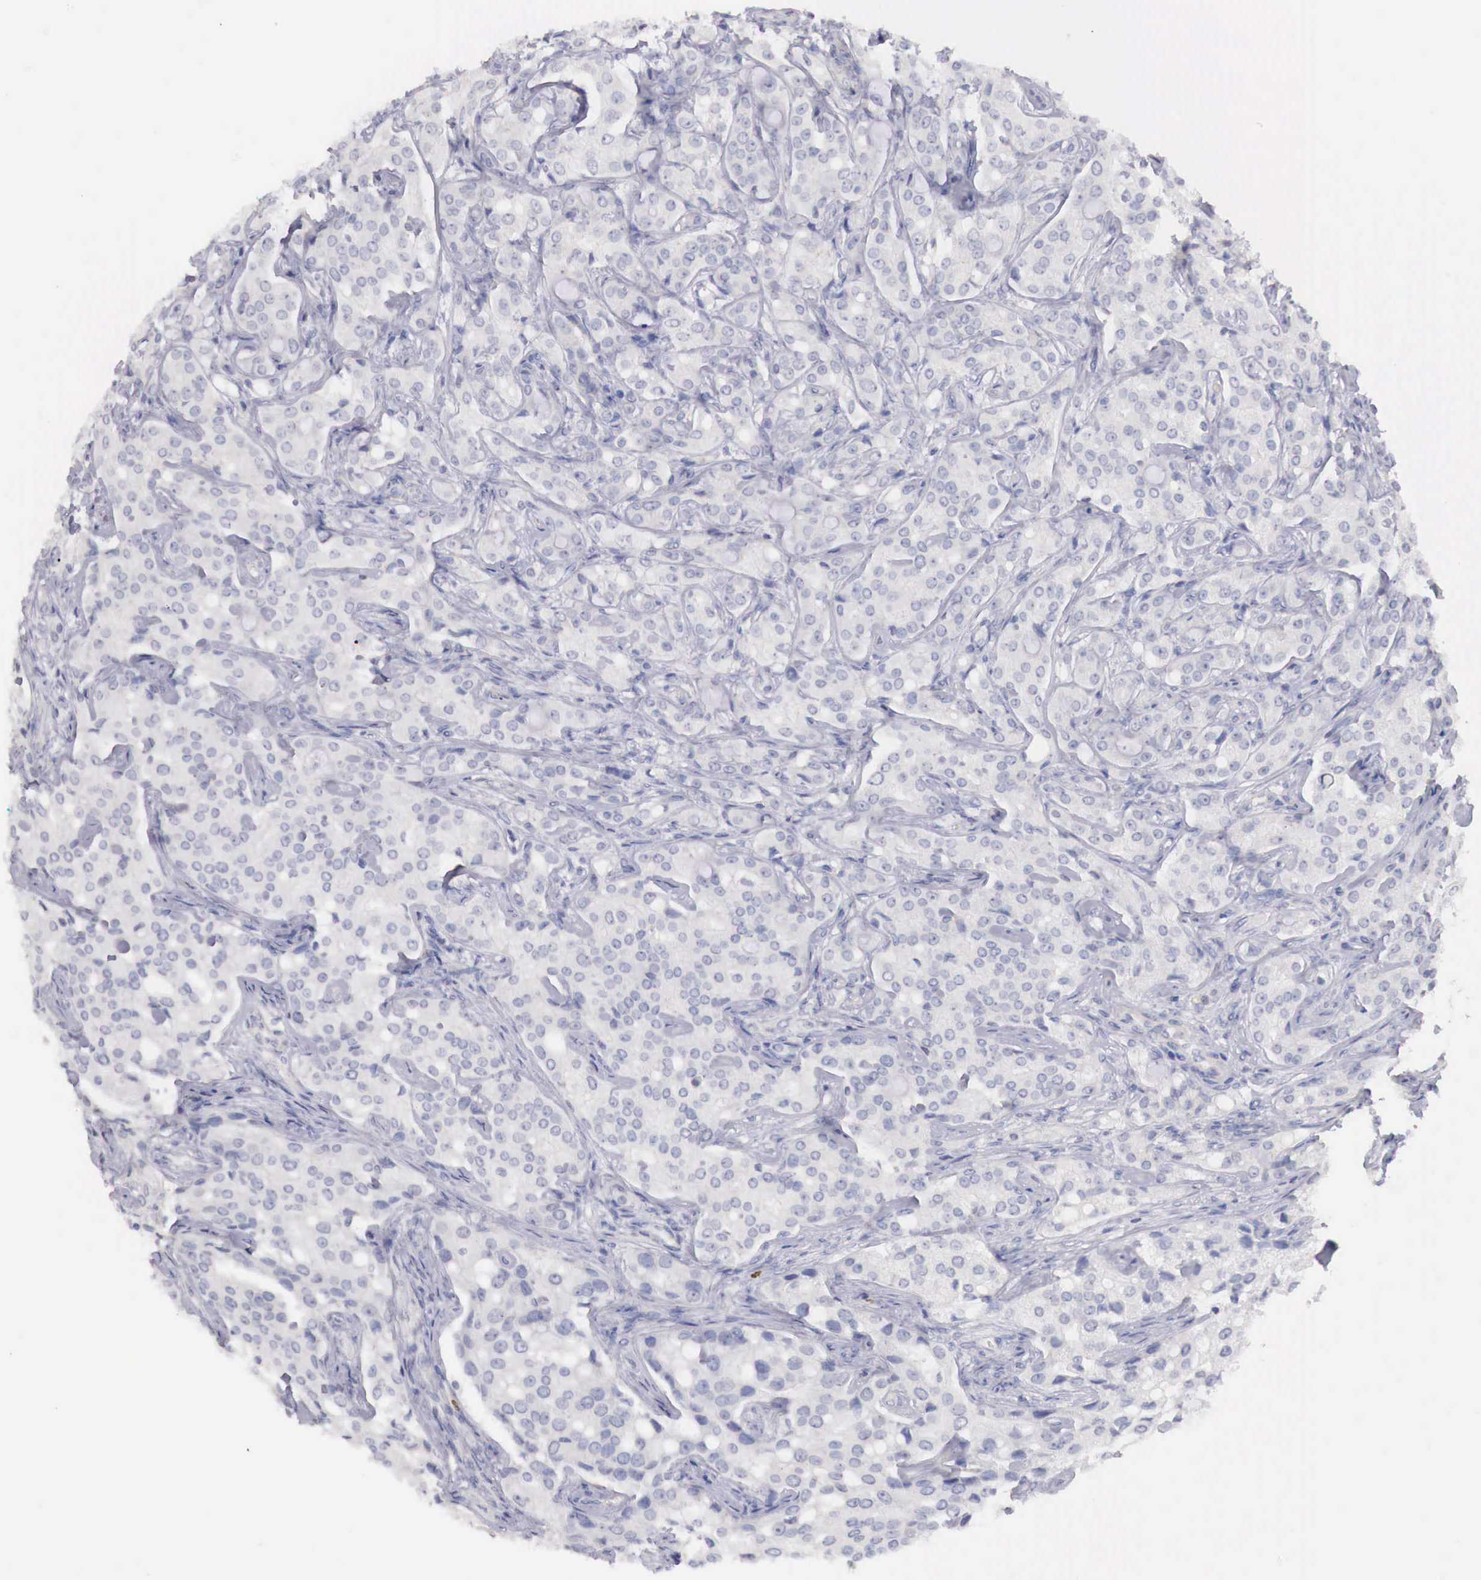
{"staining": {"intensity": "negative", "quantity": "none", "location": "none"}, "tissue": "prostate cancer", "cell_type": "Tumor cells", "image_type": "cancer", "snomed": [{"axis": "morphology", "description": "Adenocarcinoma, Medium grade"}, {"axis": "topography", "description": "Prostate"}], "caption": "A high-resolution histopathology image shows immunohistochemistry staining of prostate cancer, which demonstrates no significant staining in tumor cells.", "gene": "TRIM13", "patient": {"sex": "male", "age": 72}}